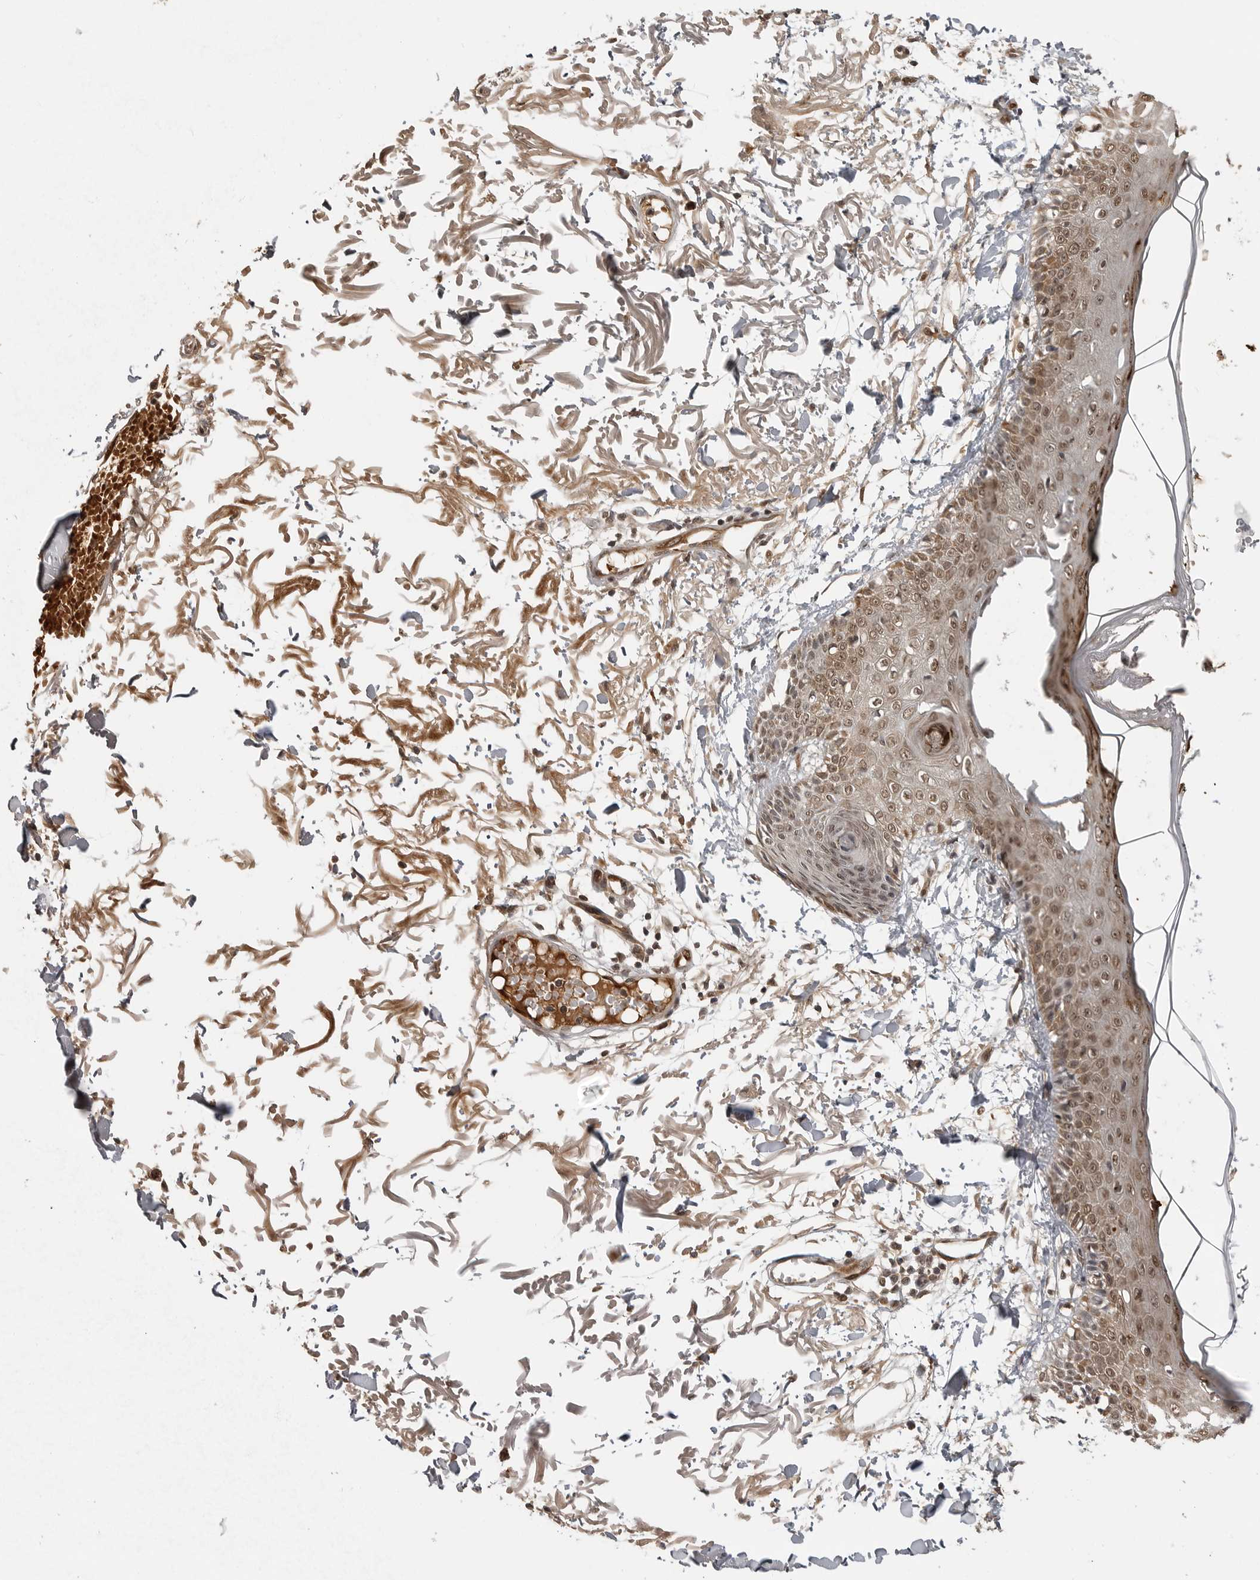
{"staining": {"intensity": "moderate", "quantity": ">75%", "location": "cytoplasmic/membranous"}, "tissue": "skin", "cell_type": "Fibroblasts", "image_type": "normal", "snomed": [{"axis": "morphology", "description": "Normal tissue, NOS"}, {"axis": "morphology", "description": "Squamous cell carcinoma, NOS"}, {"axis": "topography", "description": "Skin"}, {"axis": "topography", "description": "Peripheral nerve tissue"}], "caption": "Protein analysis of unremarkable skin displays moderate cytoplasmic/membranous positivity in approximately >75% of fibroblasts.", "gene": "CLOCK", "patient": {"sex": "male", "age": 83}}